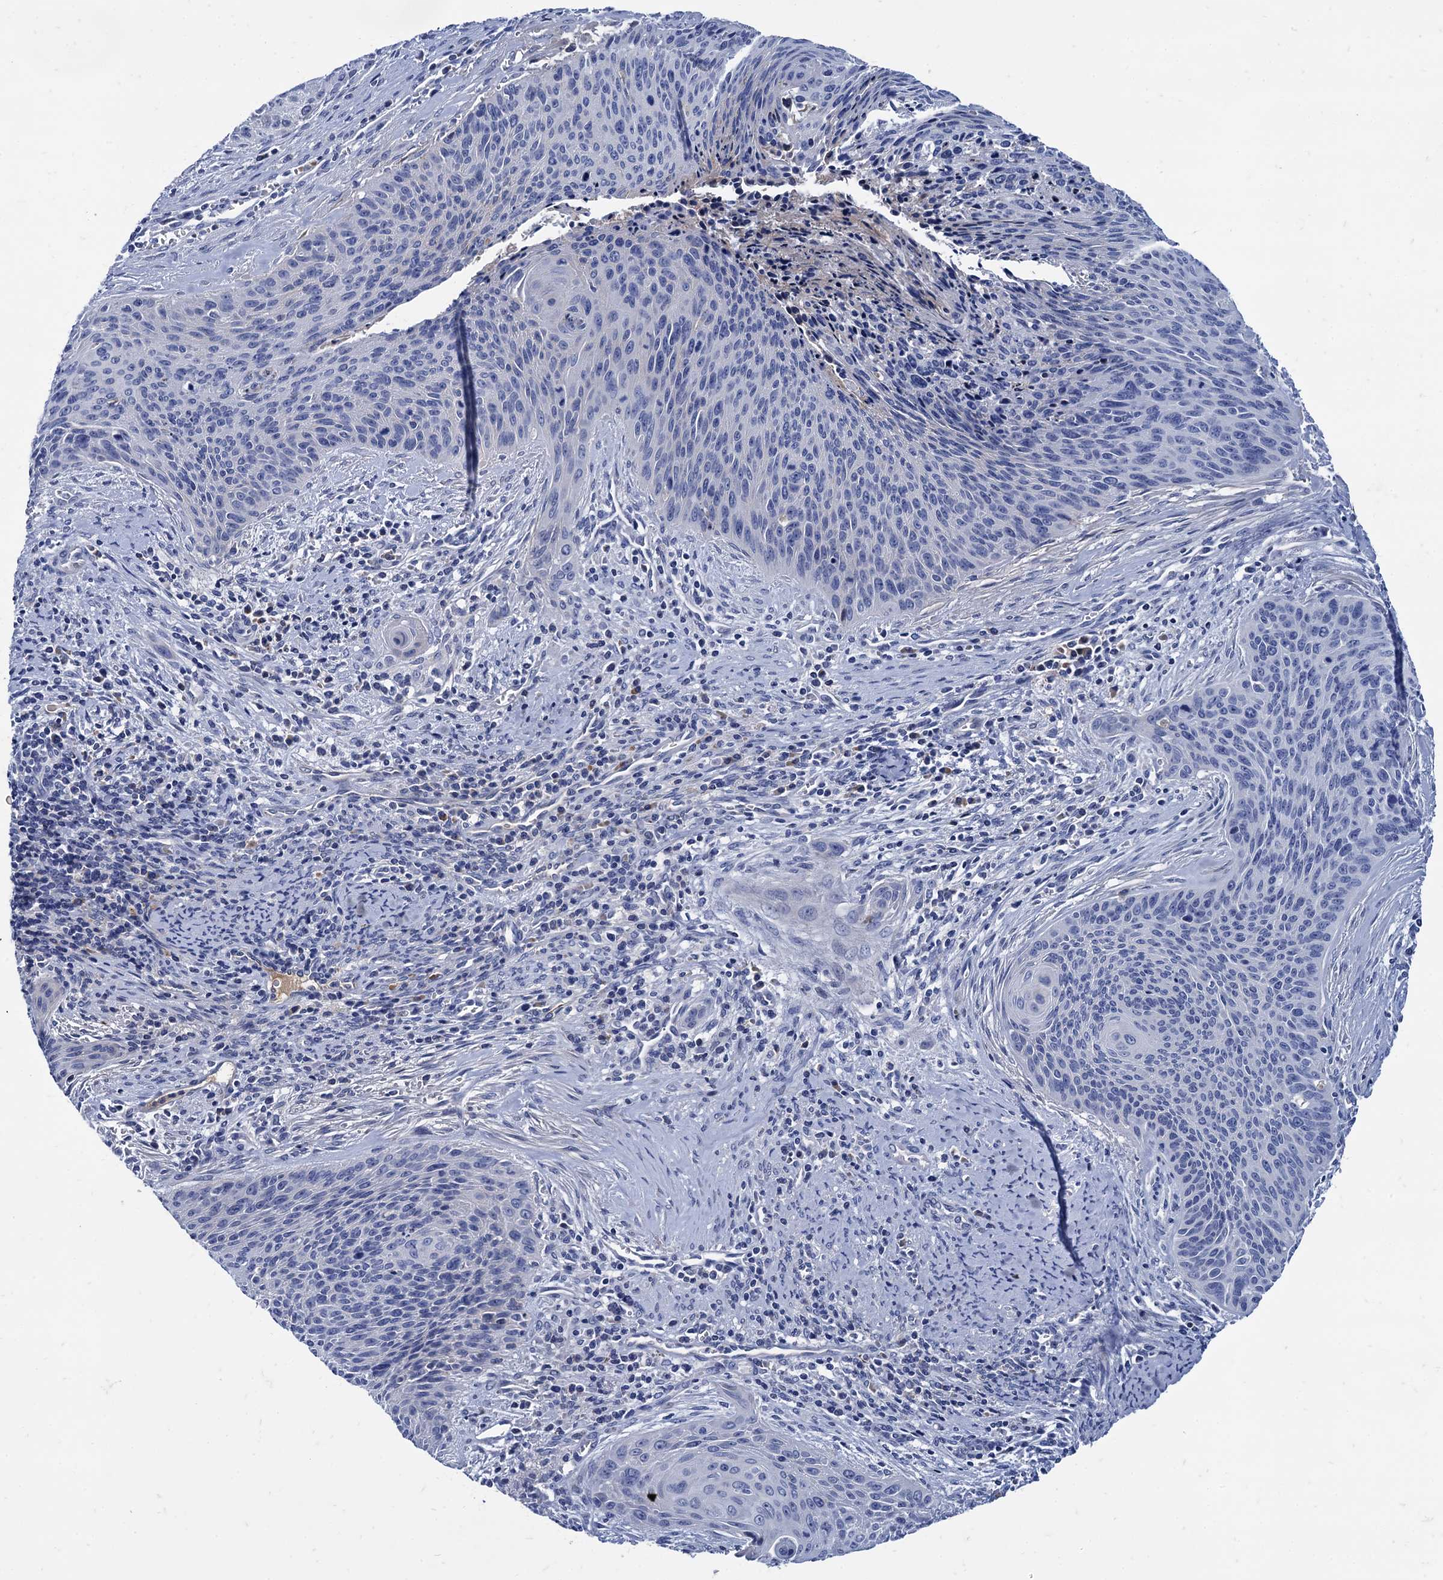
{"staining": {"intensity": "negative", "quantity": "none", "location": "none"}, "tissue": "cervical cancer", "cell_type": "Tumor cells", "image_type": "cancer", "snomed": [{"axis": "morphology", "description": "Squamous cell carcinoma, NOS"}, {"axis": "topography", "description": "Cervix"}], "caption": "Immunohistochemistry image of neoplastic tissue: human squamous cell carcinoma (cervical) stained with DAB (3,3'-diaminobenzidine) exhibits no significant protein staining in tumor cells.", "gene": "TMEM72", "patient": {"sex": "female", "age": 55}}